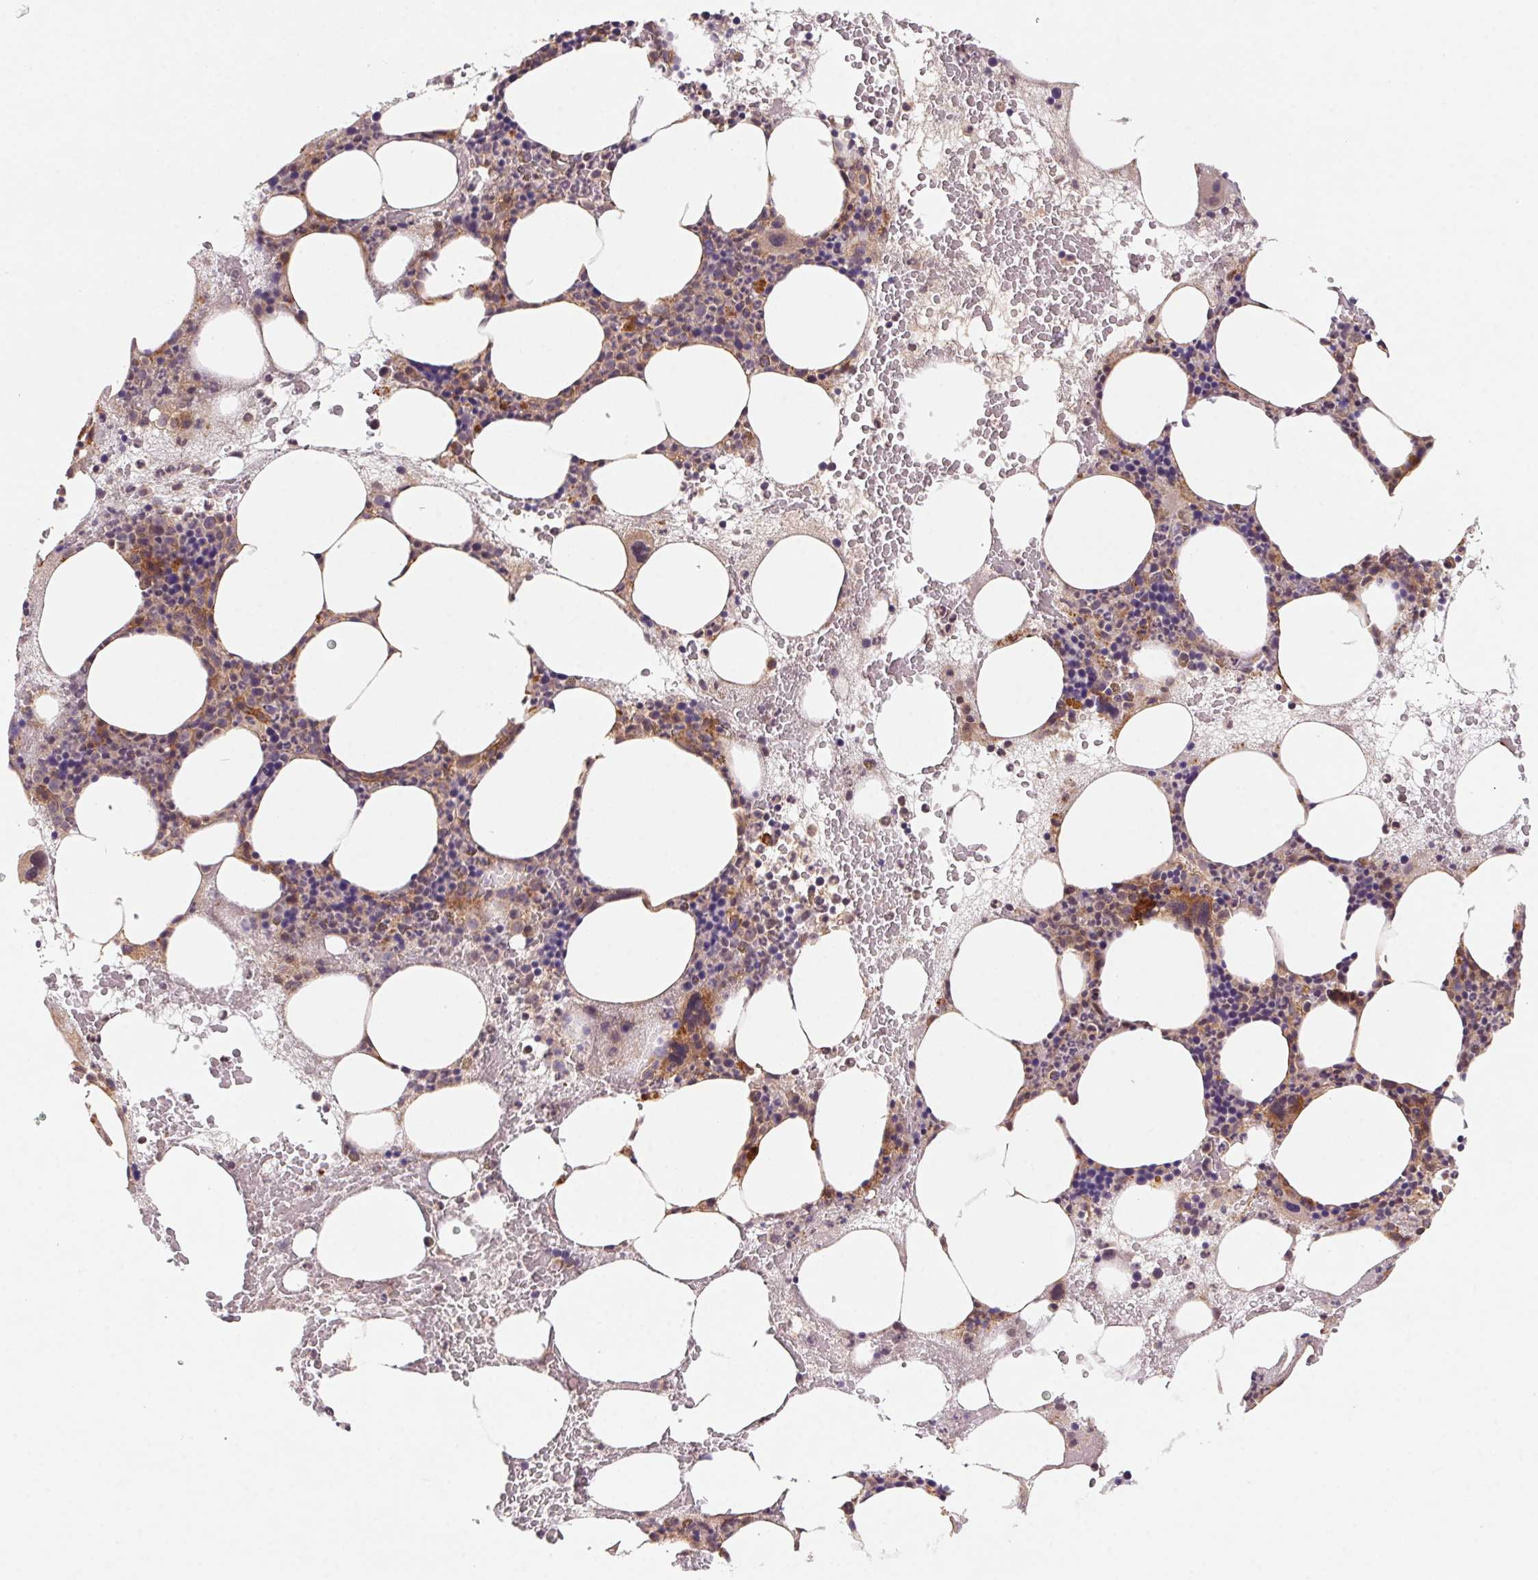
{"staining": {"intensity": "moderate", "quantity": "<25%", "location": "cytoplasmic/membranous"}, "tissue": "bone marrow", "cell_type": "Hematopoietic cells", "image_type": "normal", "snomed": [{"axis": "morphology", "description": "Normal tissue, NOS"}, {"axis": "topography", "description": "Bone marrow"}], "caption": "High-power microscopy captured an immunohistochemistry (IHC) micrograph of normal bone marrow, revealing moderate cytoplasmic/membranous staining in approximately <25% of hematopoietic cells. (DAB (3,3'-diaminobenzidine) = brown stain, brightfield microscopy at high magnification).", "gene": "SLC52A2", "patient": {"sex": "male", "age": 89}}